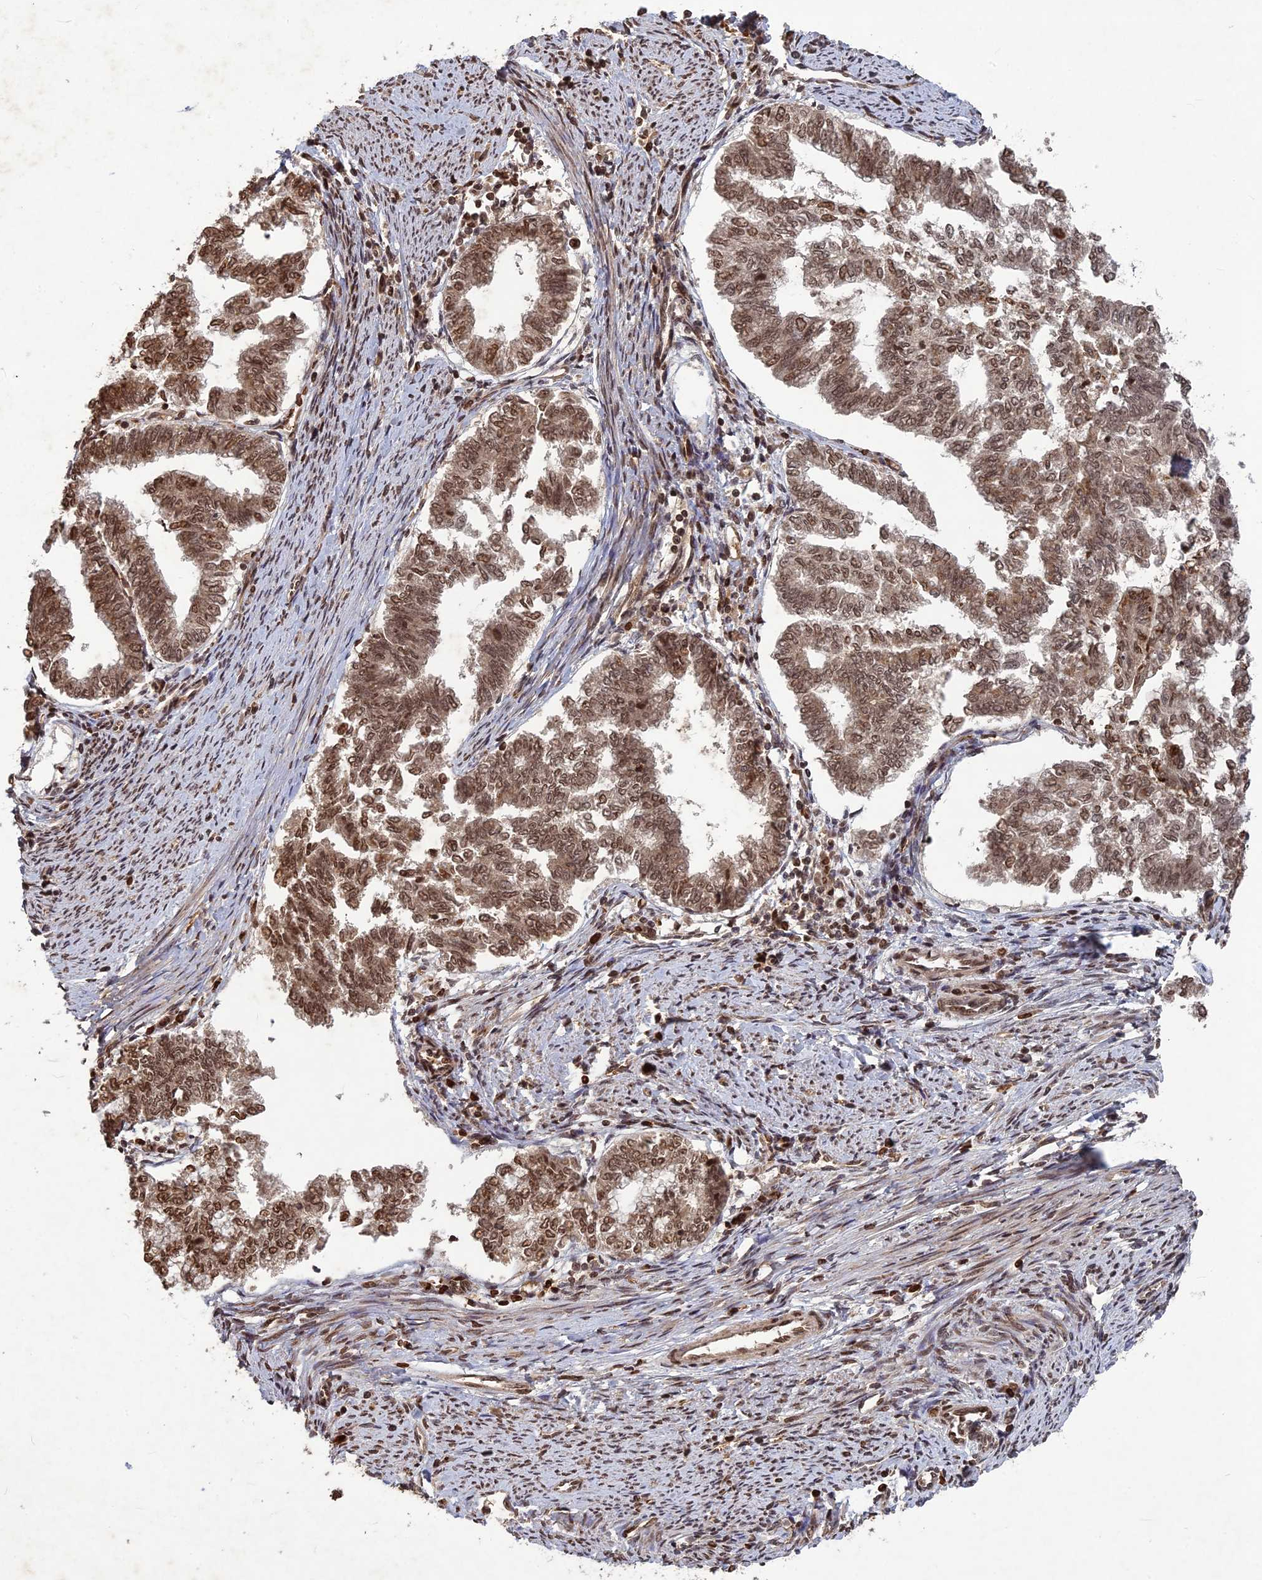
{"staining": {"intensity": "moderate", "quantity": ">75%", "location": "cytoplasmic/membranous,nuclear"}, "tissue": "endometrial cancer", "cell_type": "Tumor cells", "image_type": "cancer", "snomed": [{"axis": "morphology", "description": "Adenocarcinoma, NOS"}, {"axis": "topography", "description": "Endometrium"}], "caption": "There is medium levels of moderate cytoplasmic/membranous and nuclear positivity in tumor cells of endometrial cancer (adenocarcinoma), as demonstrated by immunohistochemical staining (brown color).", "gene": "SRMS", "patient": {"sex": "female", "age": 79}}